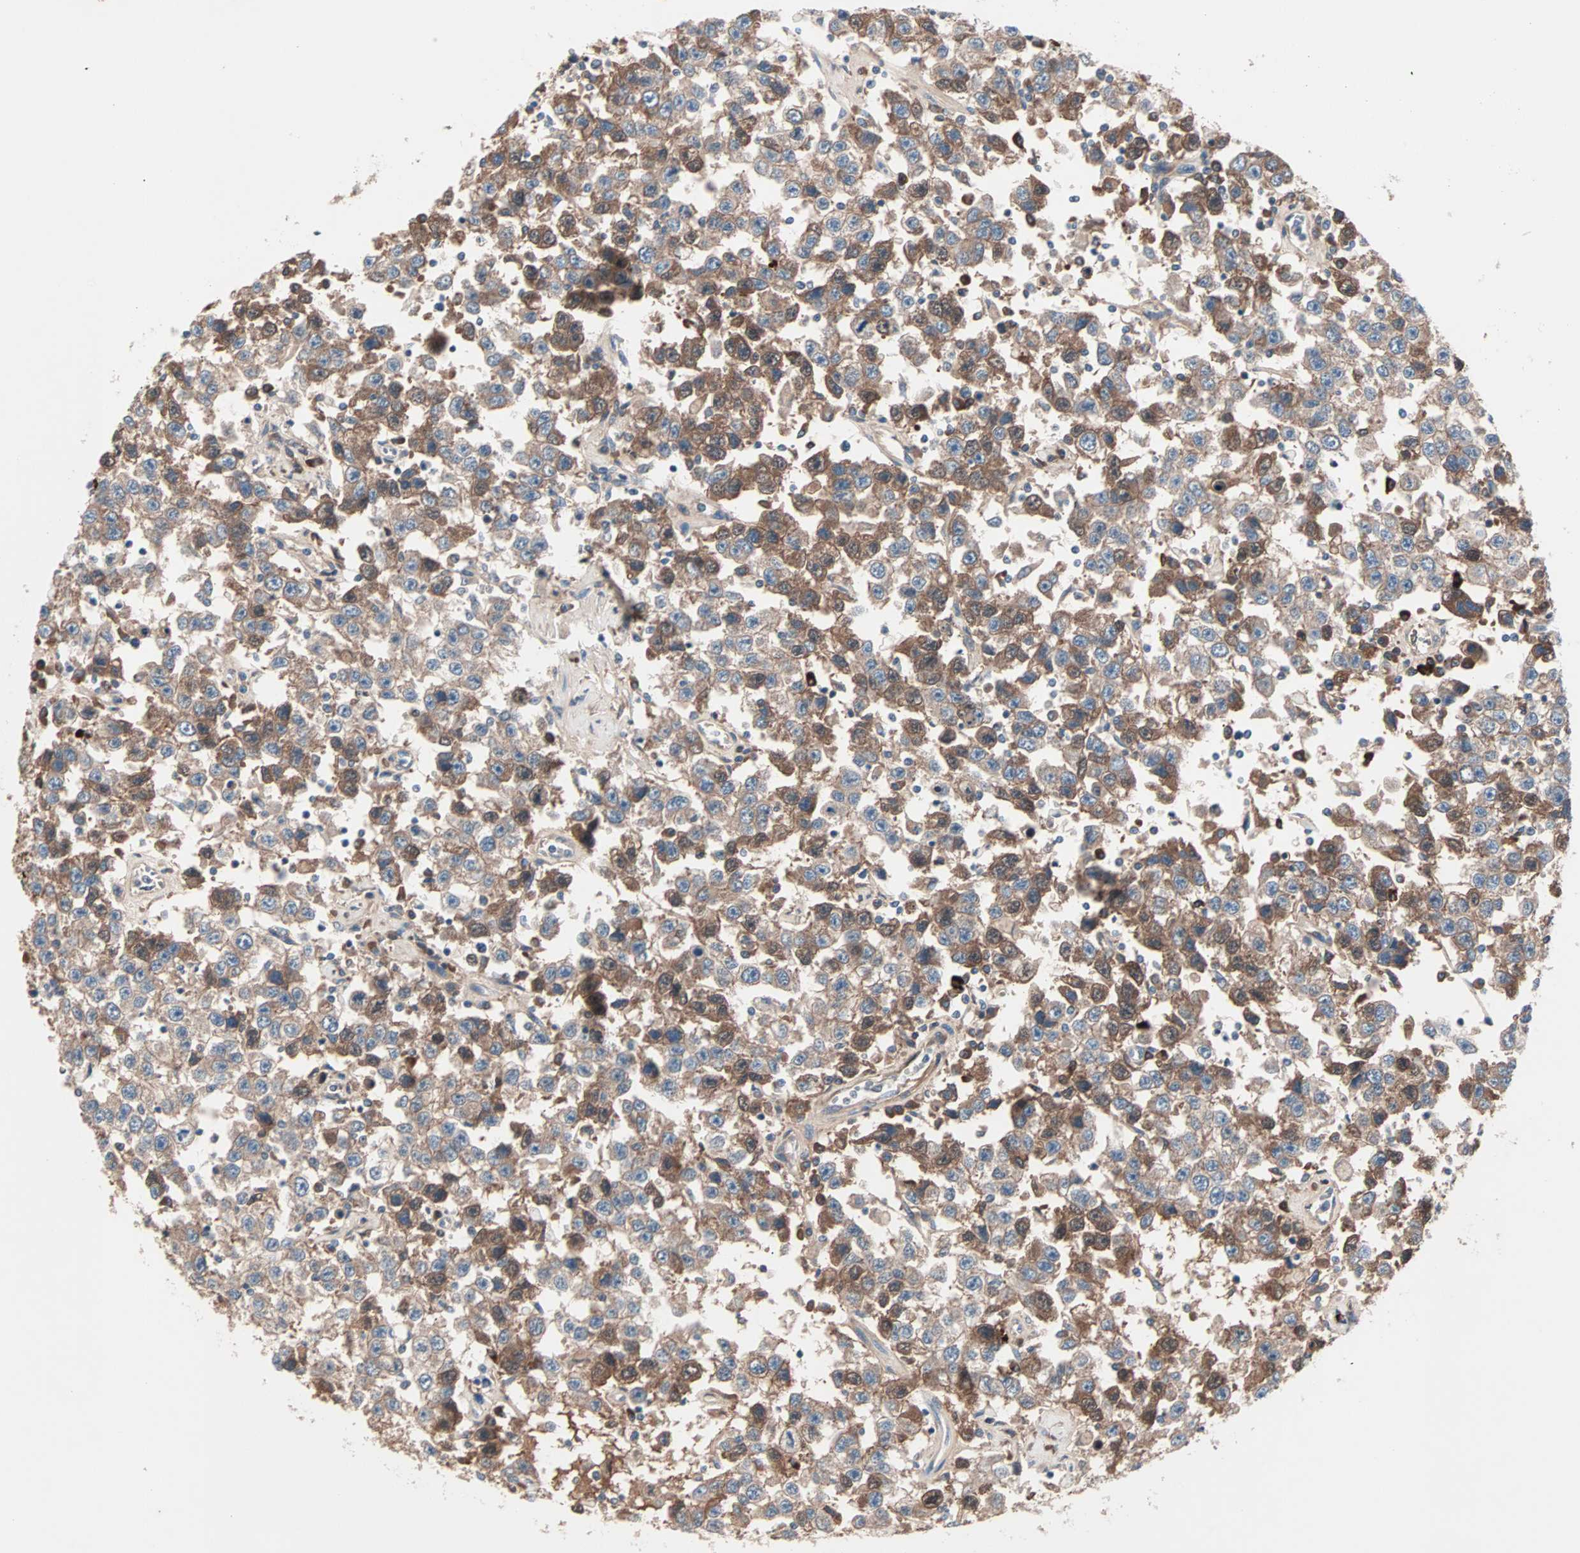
{"staining": {"intensity": "moderate", "quantity": ">75%", "location": "cytoplasmic/membranous"}, "tissue": "testis cancer", "cell_type": "Tumor cells", "image_type": "cancer", "snomed": [{"axis": "morphology", "description": "Seminoma, NOS"}, {"axis": "topography", "description": "Testis"}], "caption": "Approximately >75% of tumor cells in seminoma (testis) exhibit moderate cytoplasmic/membranous protein staining as visualized by brown immunohistochemical staining.", "gene": "CAD", "patient": {"sex": "male", "age": 41}}